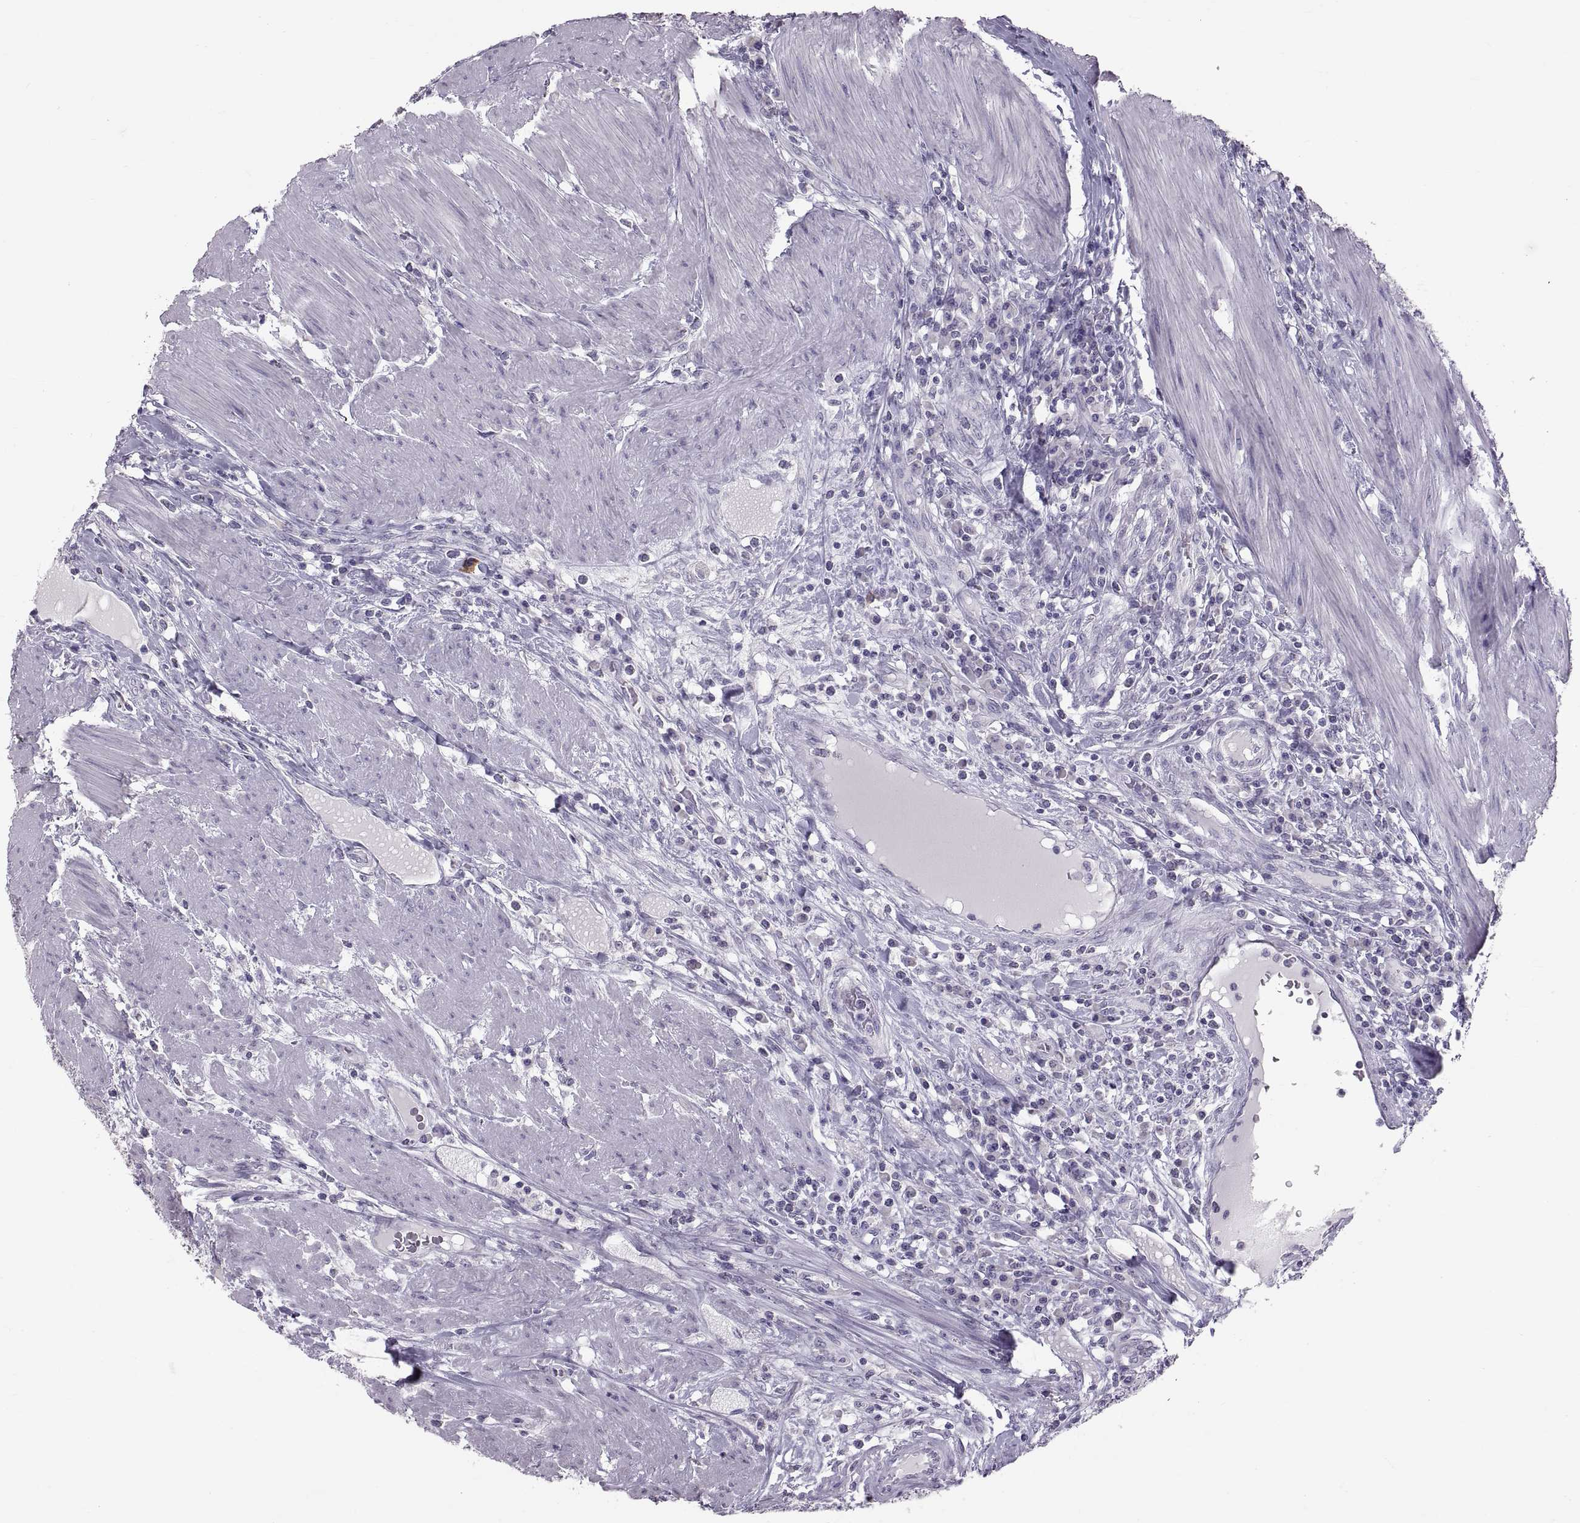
{"staining": {"intensity": "negative", "quantity": "none", "location": "none"}, "tissue": "colorectal cancer", "cell_type": "Tumor cells", "image_type": "cancer", "snomed": [{"axis": "morphology", "description": "Adenocarcinoma, NOS"}, {"axis": "topography", "description": "Colon"}], "caption": "Immunohistochemistry image of neoplastic tissue: colorectal adenocarcinoma stained with DAB (3,3'-diaminobenzidine) displays no significant protein staining in tumor cells.", "gene": "WBP2NL", "patient": {"sex": "male", "age": 53}}